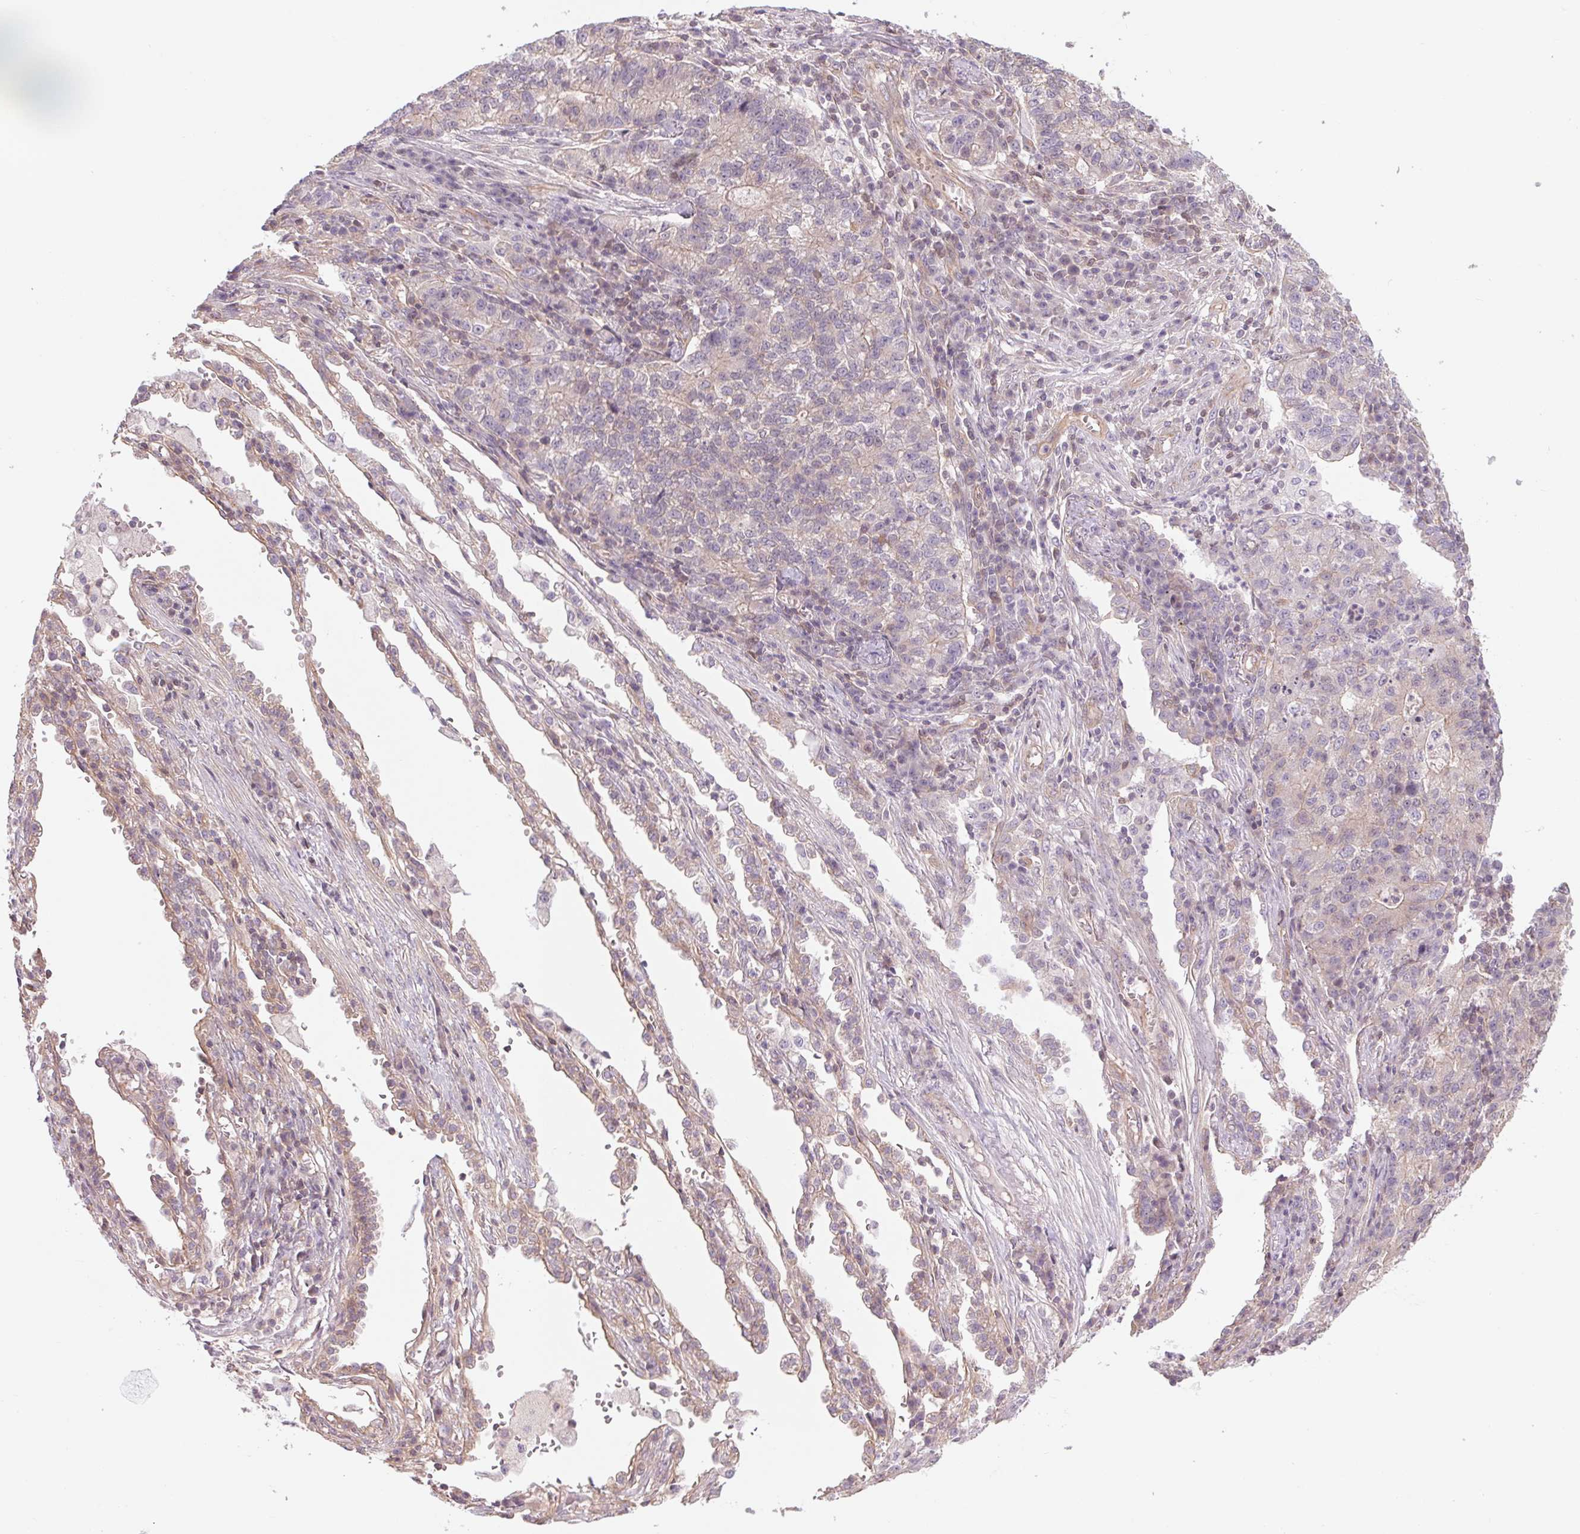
{"staining": {"intensity": "negative", "quantity": "none", "location": "none"}, "tissue": "lung cancer", "cell_type": "Tumor cells", "image_type": "cancer", "snomed": [{"axis": "morphology", "description": "Adenocarcinoma, NOS"}, {"axis": "topography", "description": "Lung"}], "caption": "This is an immunohistochemistry image of human adenocarcinoma (lung). There is no expression in tumor cells.", "gene": "SH3RF2", "patient": {"sex": "male", "age": 57}}